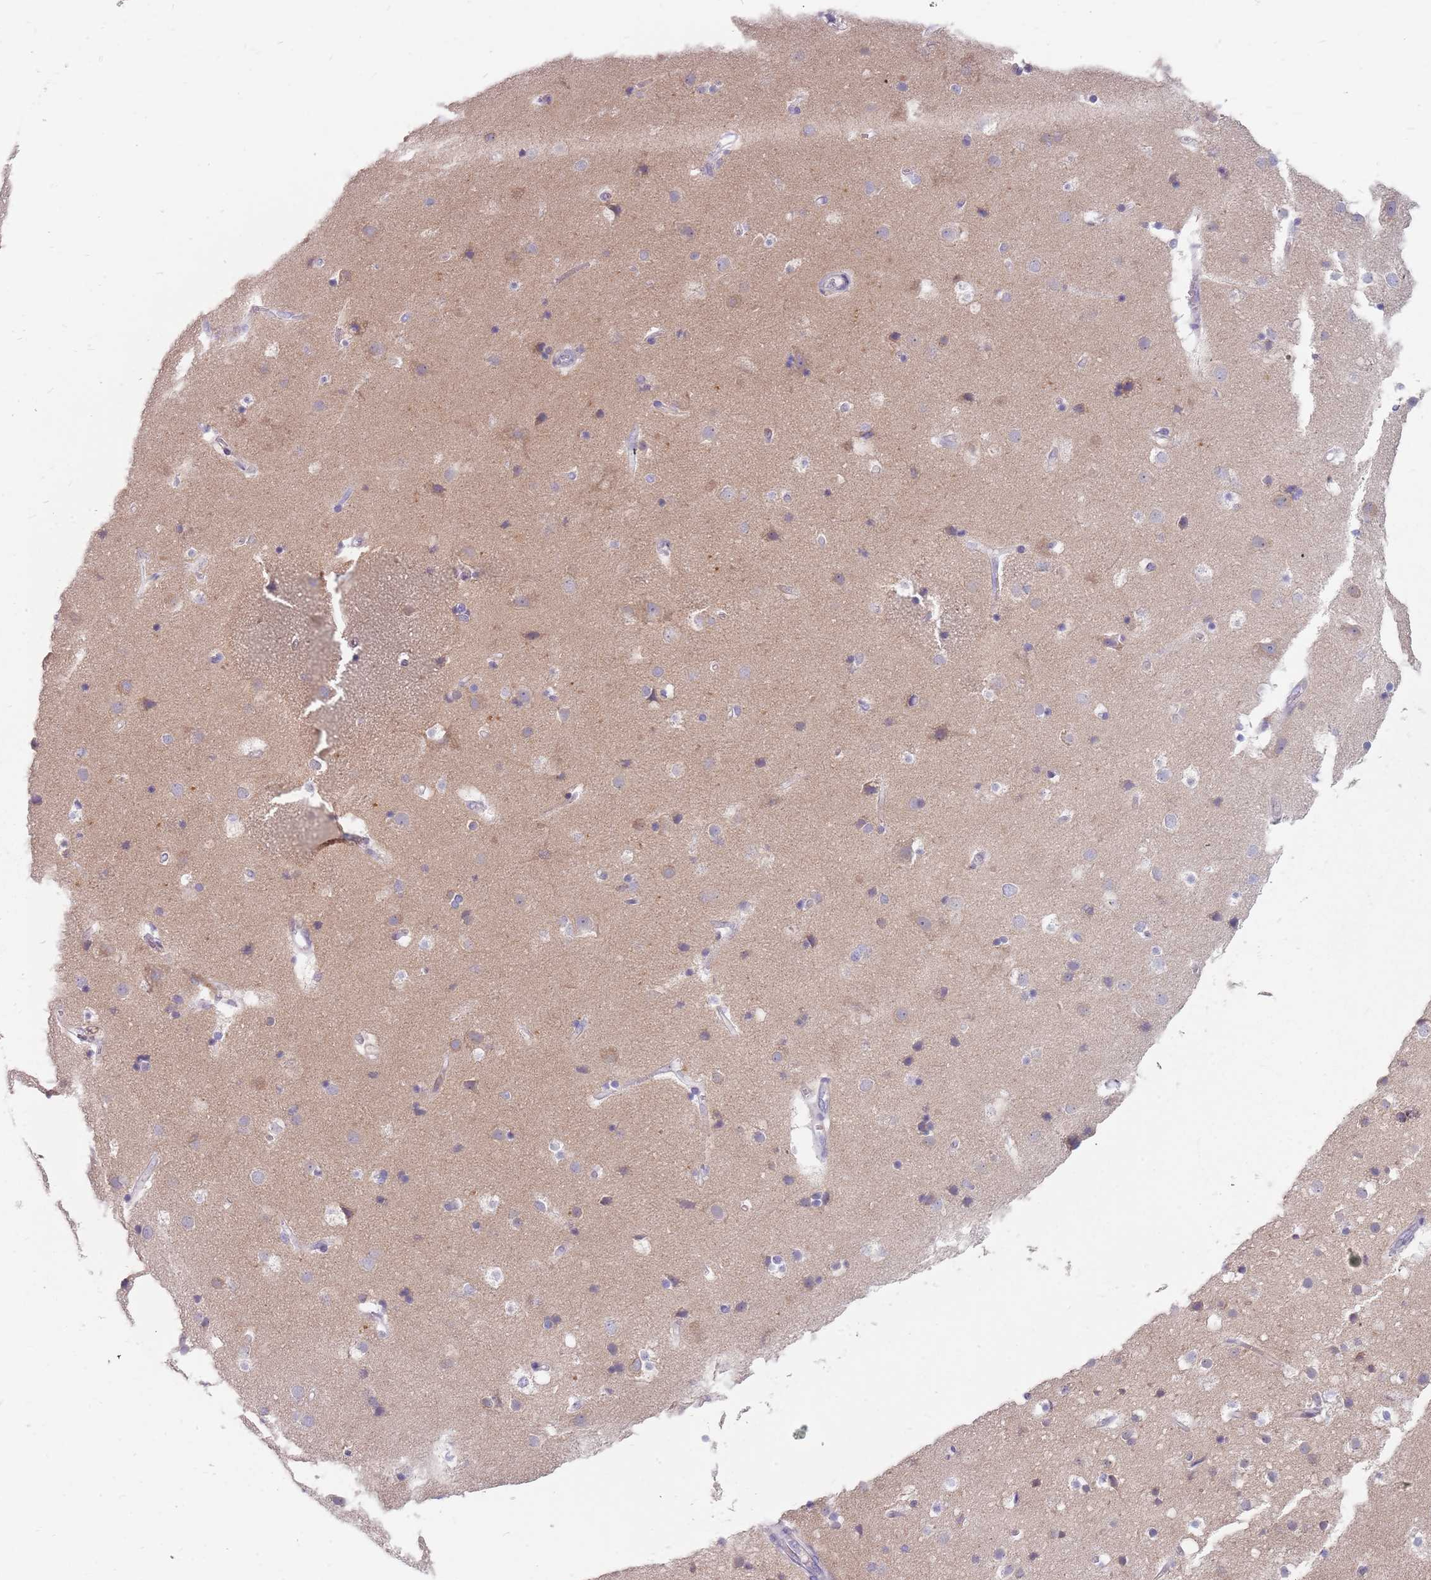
{"staining": {"intensity": "negative", "quantity": "none", "location": "none"}, "tissue": "cerebral cortex", "cell_type": "Endothelial cells", "image_type": "normal", "snomed": [{"axis": "morphology", "description": "Normal tissue, NOS"}, {"axis": "topography", "description": "Cerebral cortex"}], "caption": "Immunohistochemistry (IHC) of benign human cerebral cortex demonstrates no positivity in endothelial cells. The staining was performed using DAB to visualize the protein expression in brown, while the nuclei were stained in blue with hematoxylin (Magnification: 20x).", "gene": "CMTR2", "patient": {"sex": "male", "age": 54}}